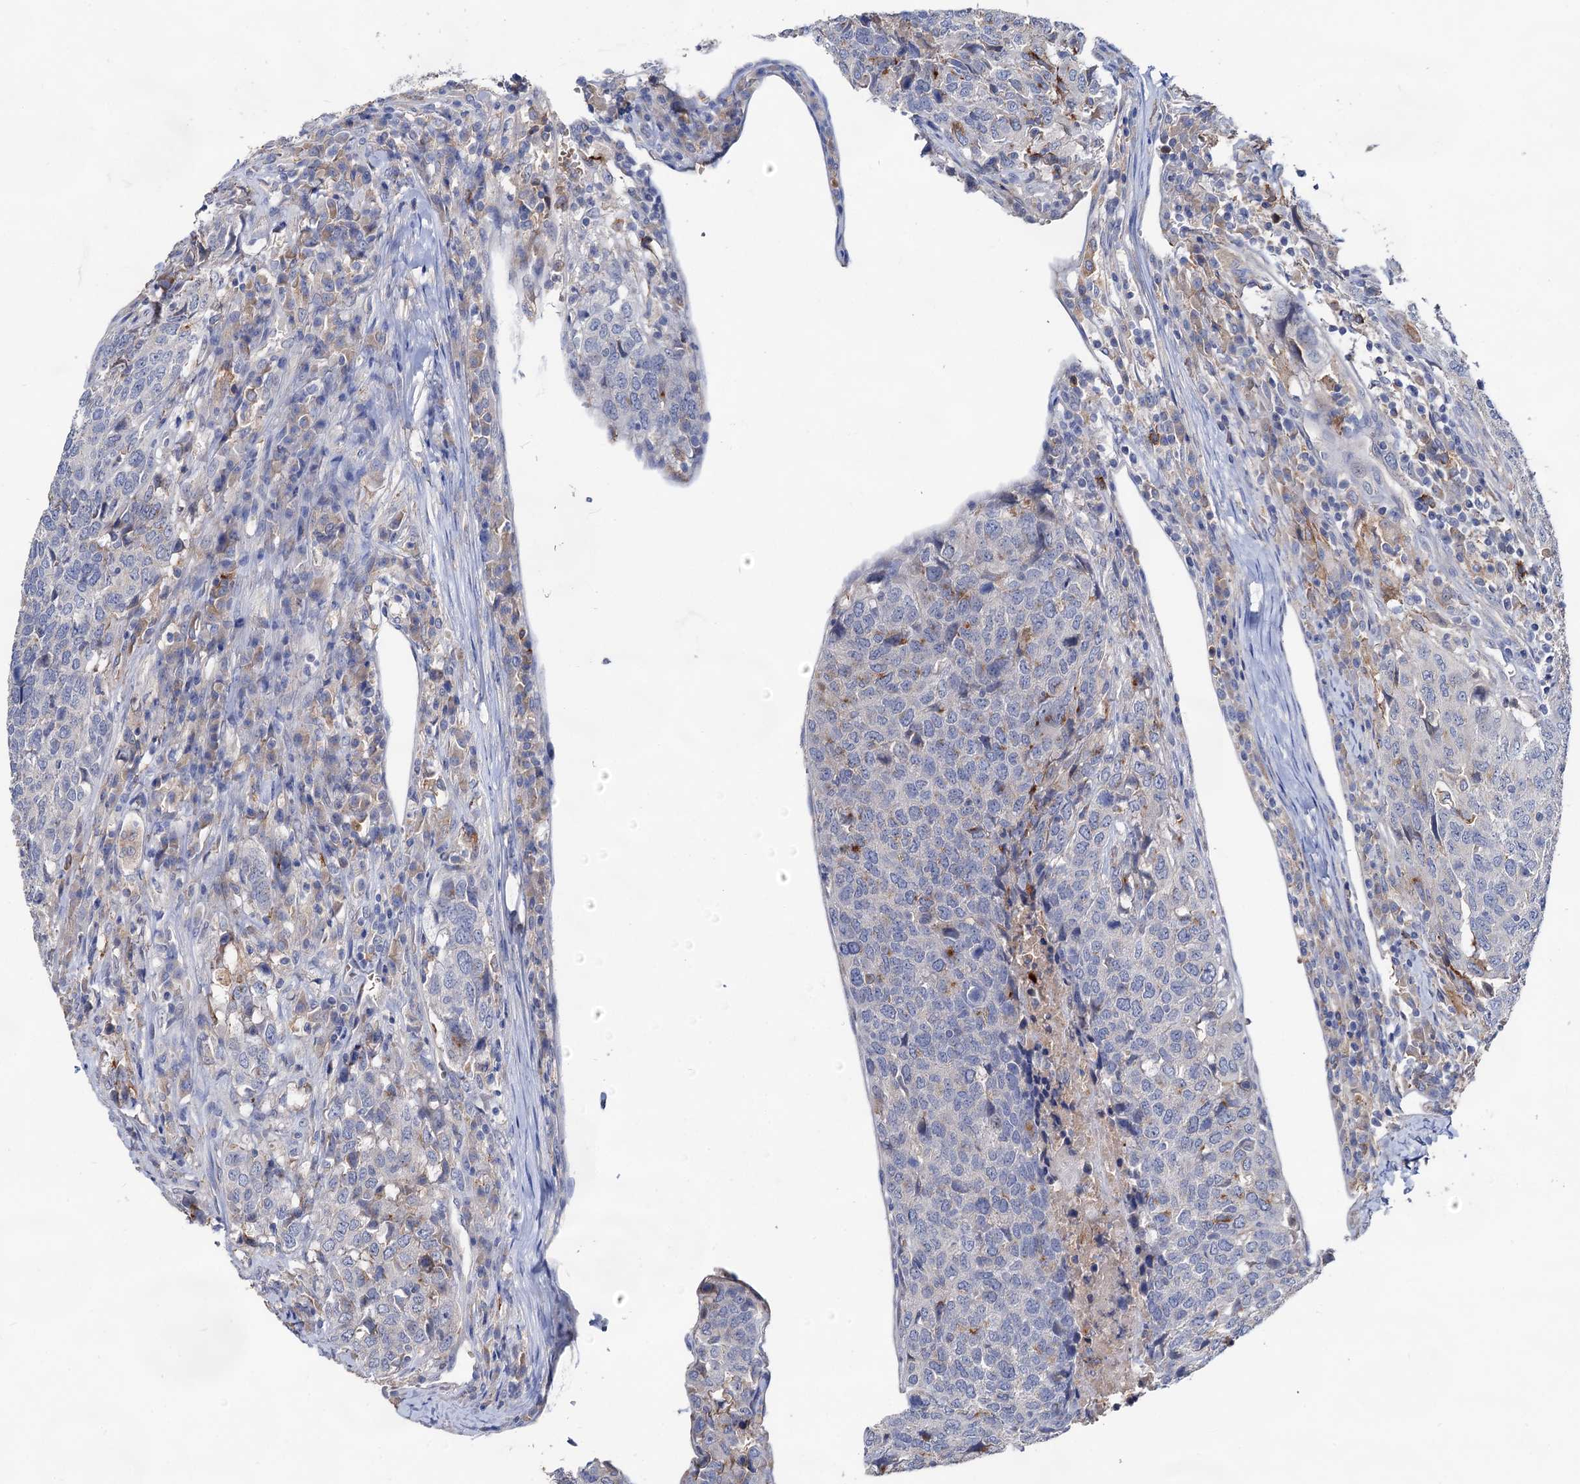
{"staining": {"intensity": "negative", "quantity": "none", "location": "none"}, "tissue": "head and neck cancer", "cell_type": "Tumor cells", "image_type": "cancer", "snomed": [{"axis": "morphology", "description": "Squamous cell carcinoma, NOS"}, {"axis": "topography", "description": "Head-Neck"}], "caption": "This is an IHC image of human head and neck squamous cell carcinoma. There is no staining in tumor cells.", "gene": "HVCN1", "patient": {"sex": "male", "age": 66}}